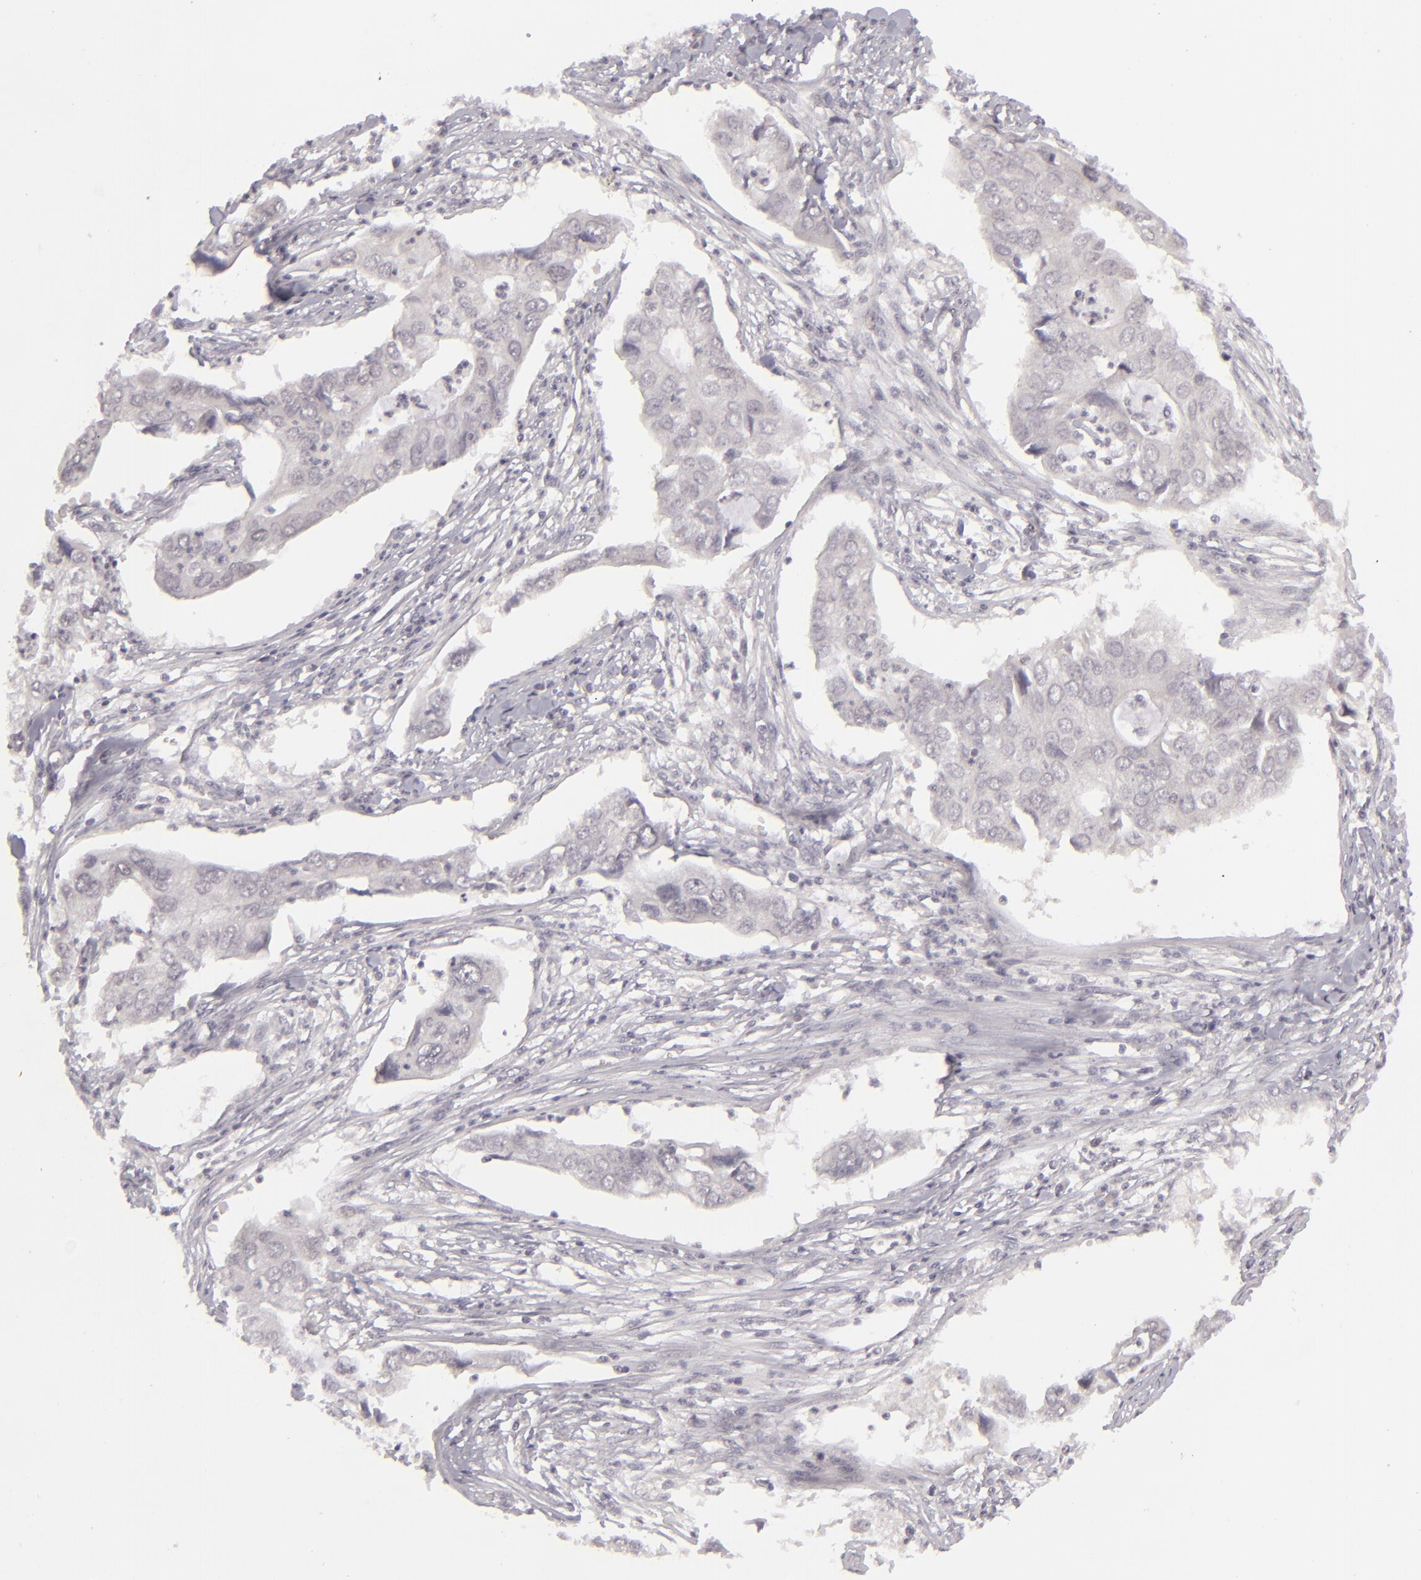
{"staining": {"intensity": "negative", "quantity": "none", "location": "none"}, "tissue": "lung cancer", "cell_type": "Tumor cells", "image_type": "cancer", "snomed": [{"axis": "morphology", "description": "Adenocarcinoma, NOS"}, {"axis": "topography", "description": "Lung"}], "caption": "High magnification brightfield microscopy of adenocarcinoma (lung) stained with DAB (3,3'-diaminobenzidine) (brown) and counterstained with hematoxylin (blue): tumor cells show no significant expression.", "gene": "DLG3", "patient": {"sex": "male", "age": 48}}